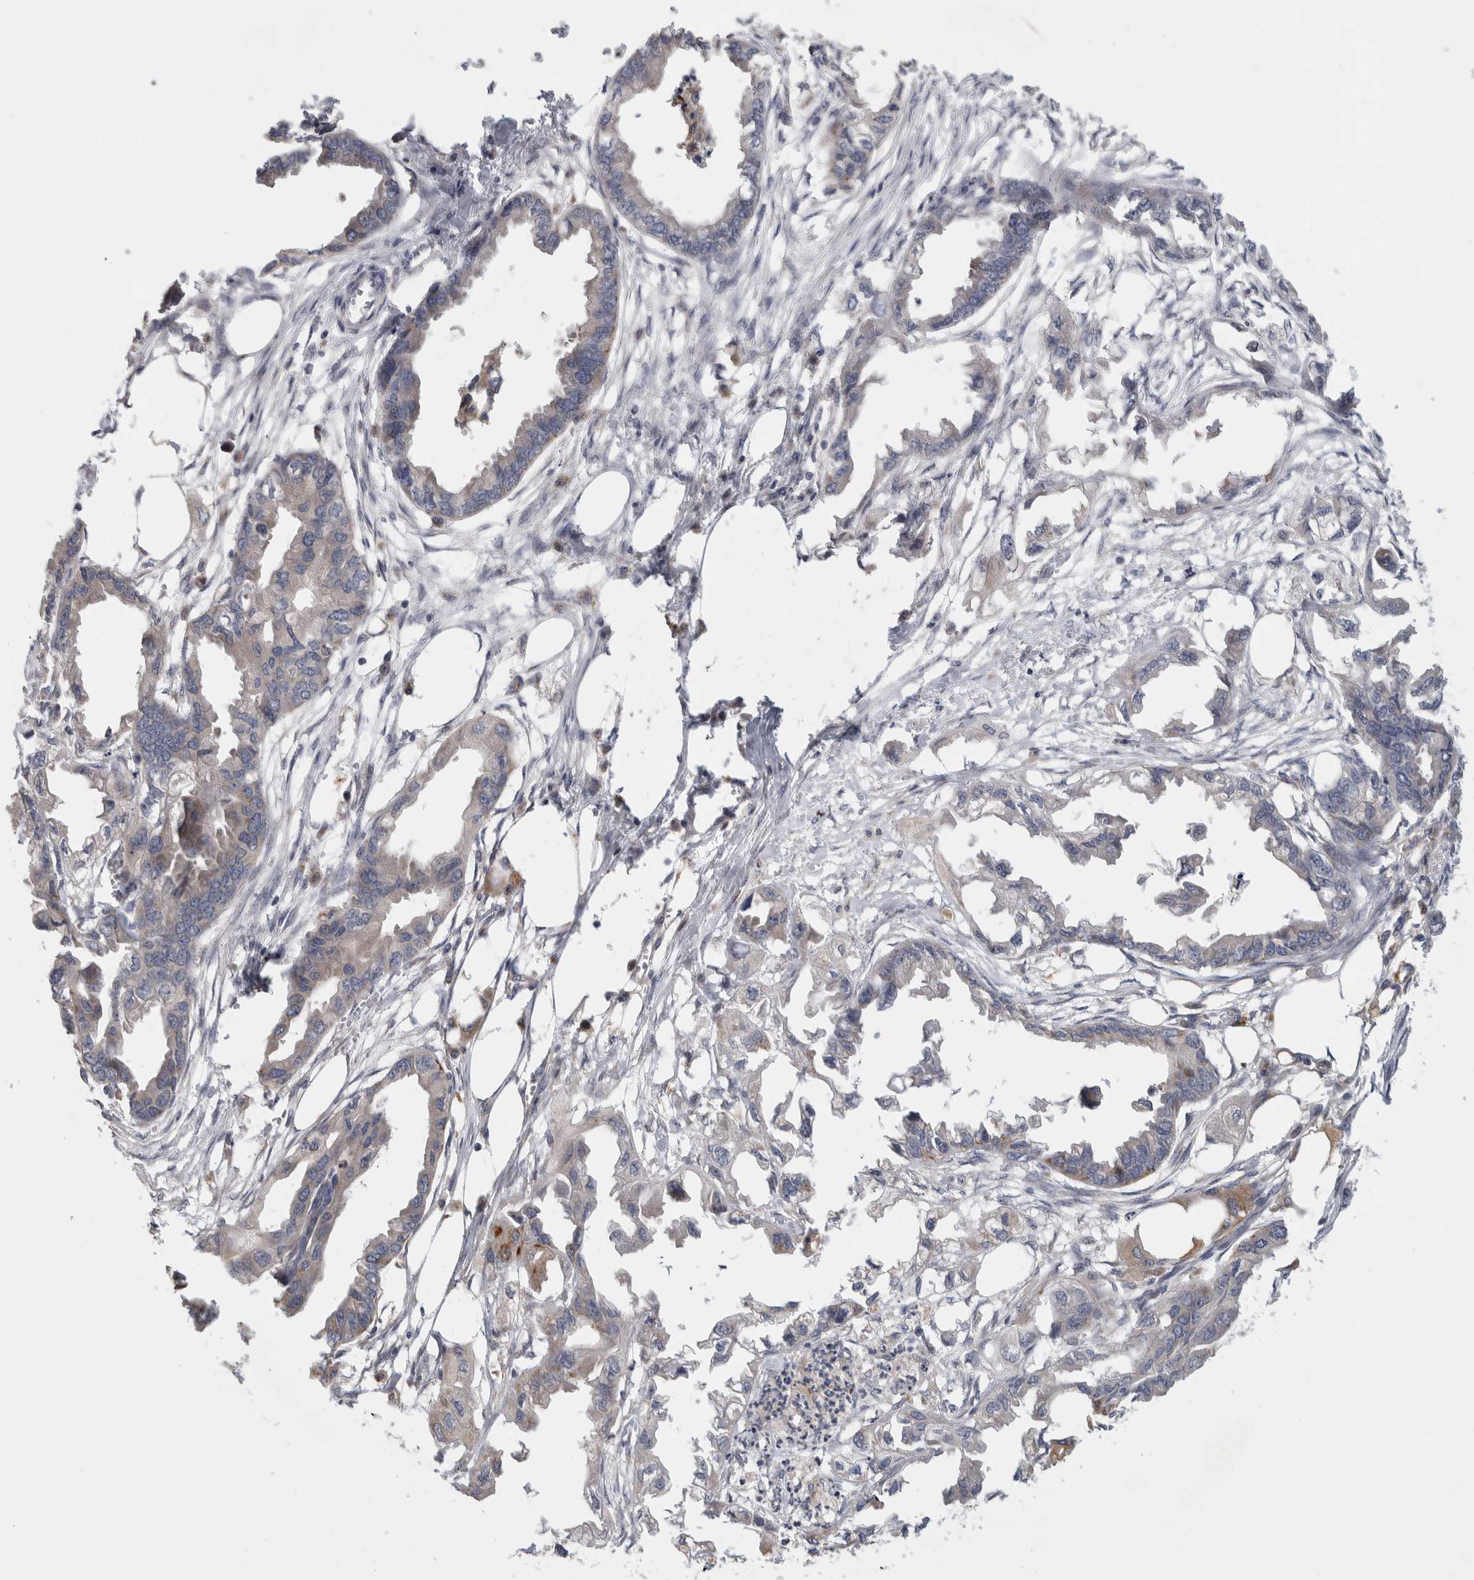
{"staining": {"intensity": "negative", "quantity": "none", "location": "none"}, "tissue": "endometrial cancer", "cell_type": "Tumor cells", "image_type": "cancer", "snomed": [{"axis": "morphology", "description": "Adenocarcinoma, NOS"}, {"axis": "morphology", "description": "Adenocarcinoma, metastatic, NOS"}, {"axis": "topography", "description": "Adipose tissue"}, {"axis": "topography", "description": "Endometrium"}], "caption": "There is no significant positivity in tumor cells of endometrial metastatic adenocarcinoma.", "gene": "MGAT1", "patient": {"sex": "female", "age": 67}}